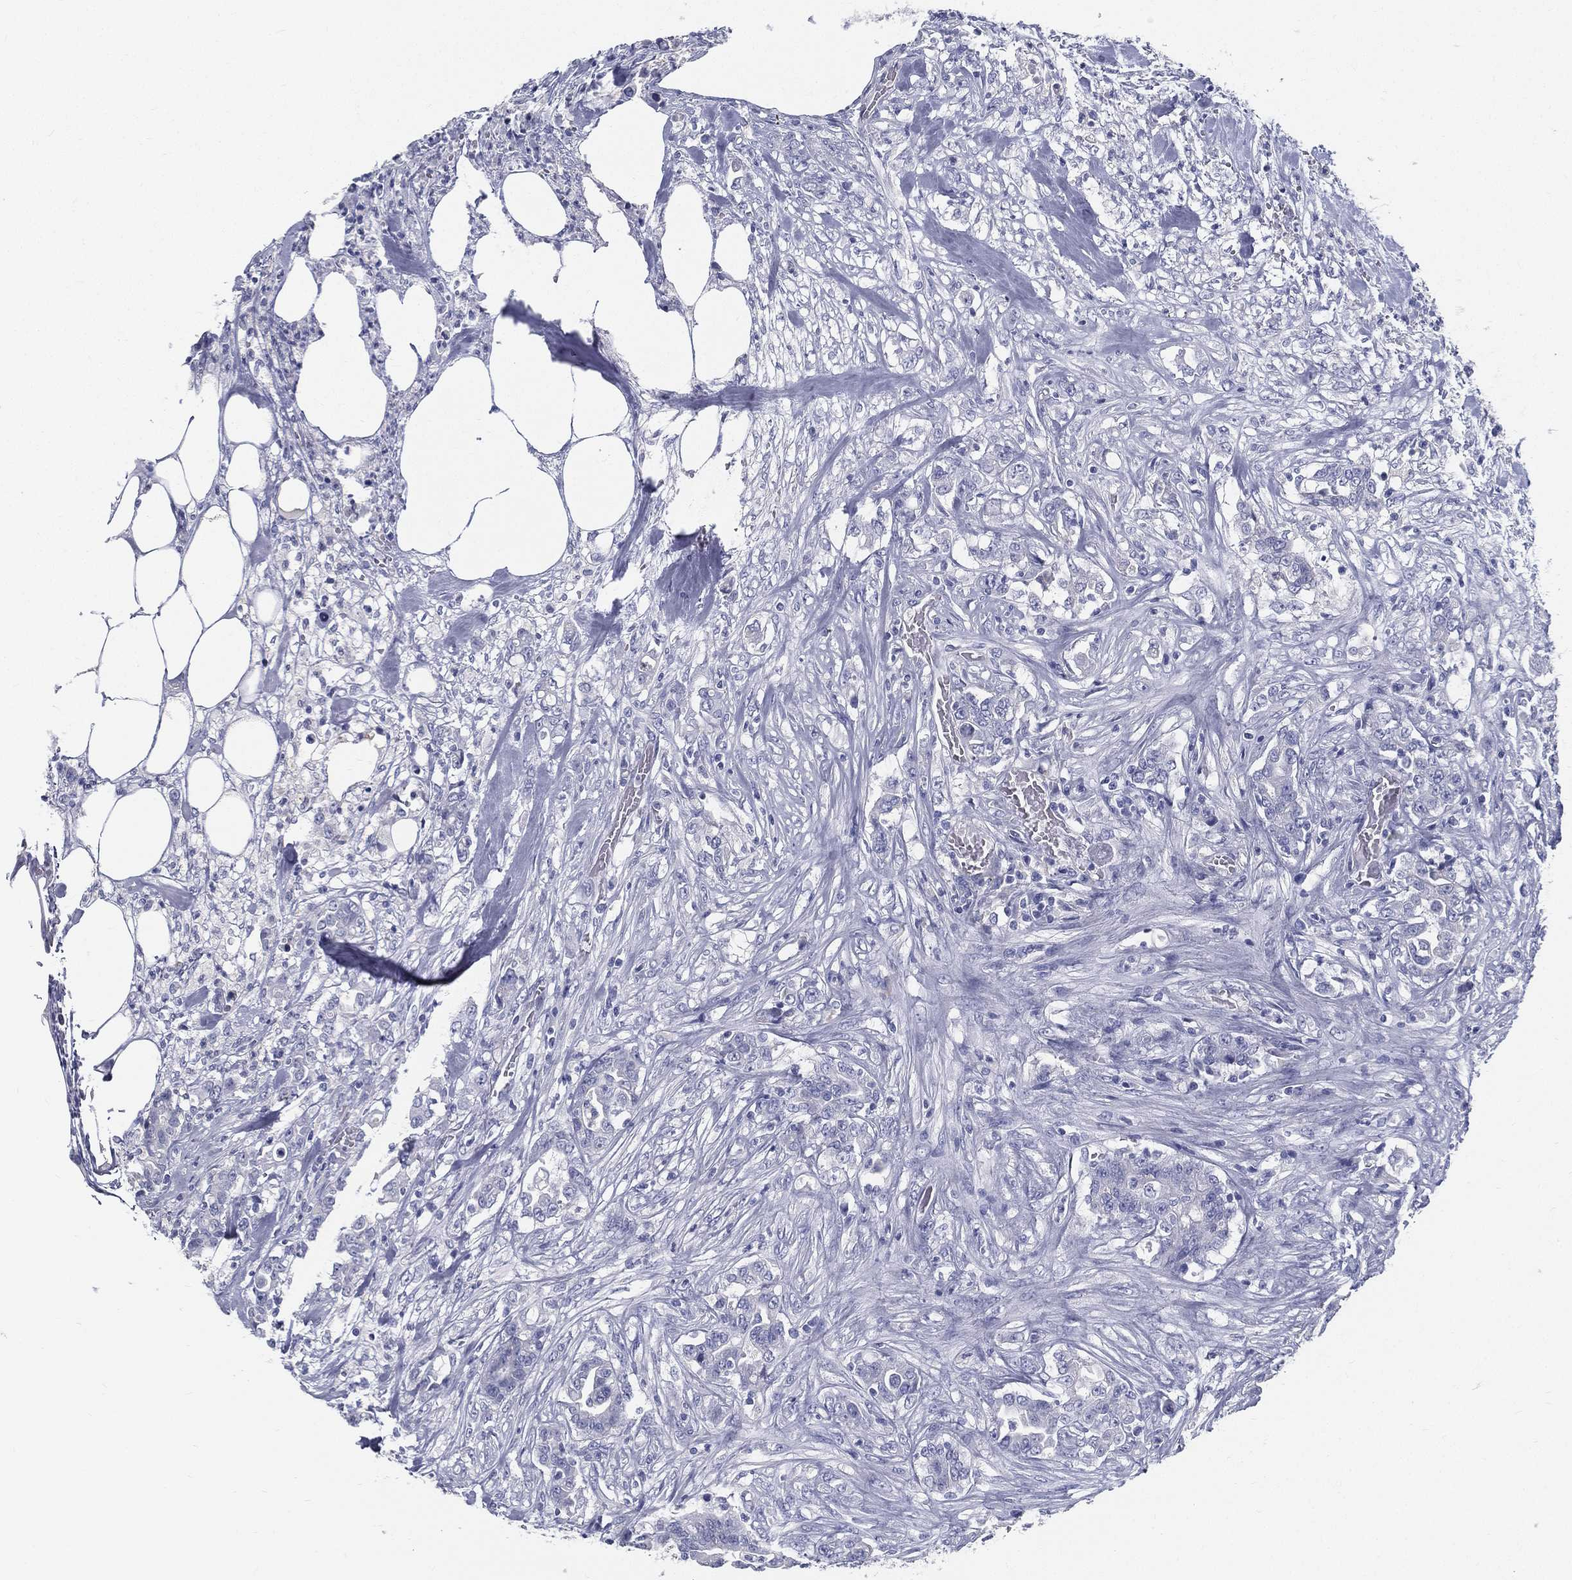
{"staining": {"intensity": "negative", "quantity": "none", "location": "none"}, "tissue": "colorectal cancer", "cell_type": "Tumor cells", "image_type": "cancer", "snomed": [{"axis": "morphology", "description": "Adenocarcinoma, NOS"}, {"axis": "topography", "description": "Colon"}], "caption": "Image shows no protein positivity in tumor cells of adenocarcinoma (colorectal) tissue.", "gene": "STS", "patient": {"sex": "female", "age": 69}}